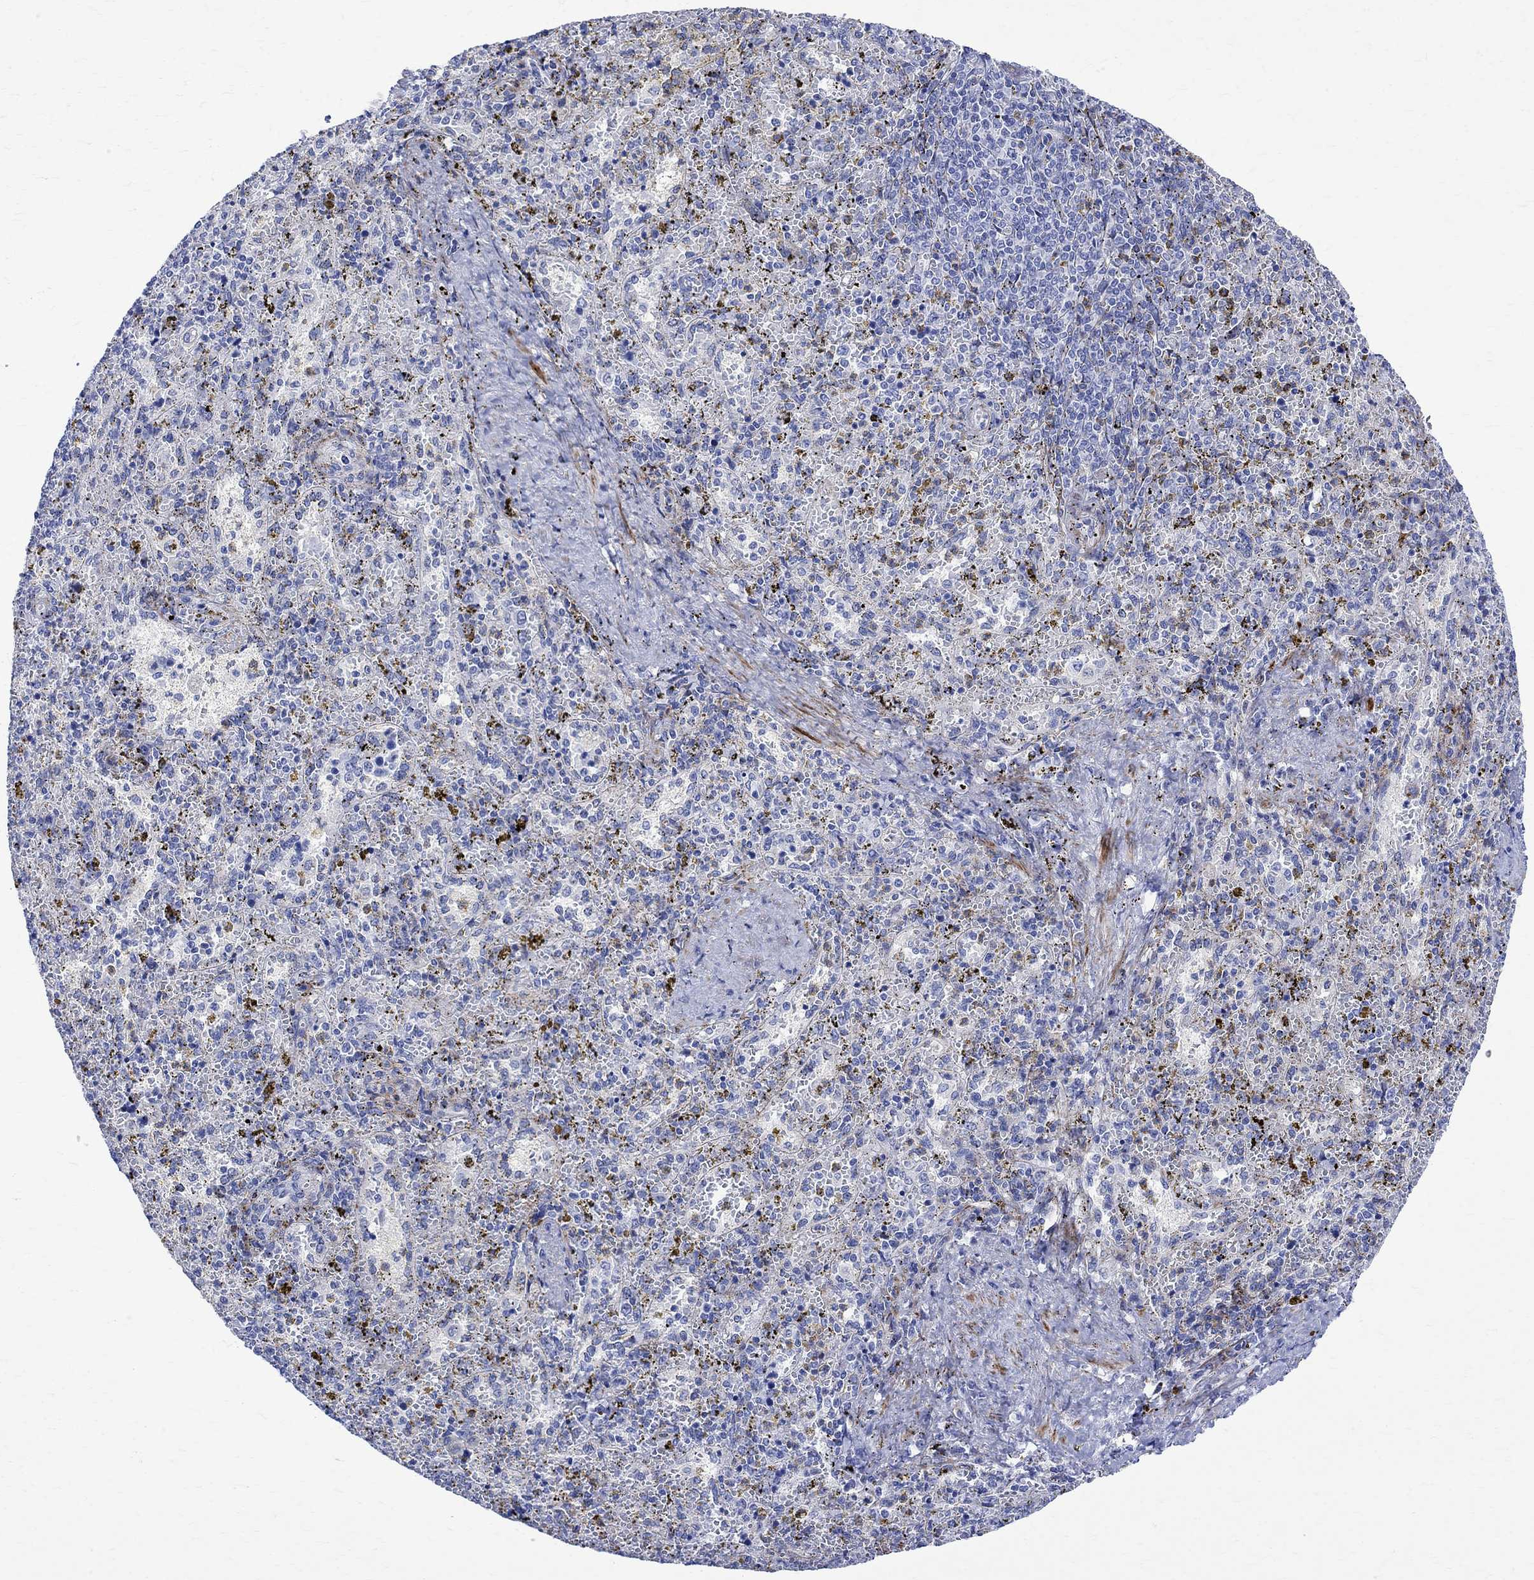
{"staining": {"intensity": "weak", "quantity": "25%-75%", "location": "cytoplasmic/membranous"}, "tissue": "spleen", "cell_type": "Cells in red pulp", "image_type": "normal", "snomed": [{"axis": "morphology", "description": "Normal tissue, NOS"}, {"axis": "topography", "description": "Spleen"}], "caption": "High-magnification brightfield microscopy of unremarkable spleen stained with DAB (brown) and counterstained with hematoxylin (blue). cells in red pulp exhibit weak cytoplasmic/membranous staining is appreciated in approximately25%-75% of cells. The staining was performed using DAB (3,3'-diaminobenzidine), with brown indicating positive protein expression. Nuclei are stained blue with hematoxylin.", "gene": "PARVB", "patient": {"sex": "female", "age": 50}}